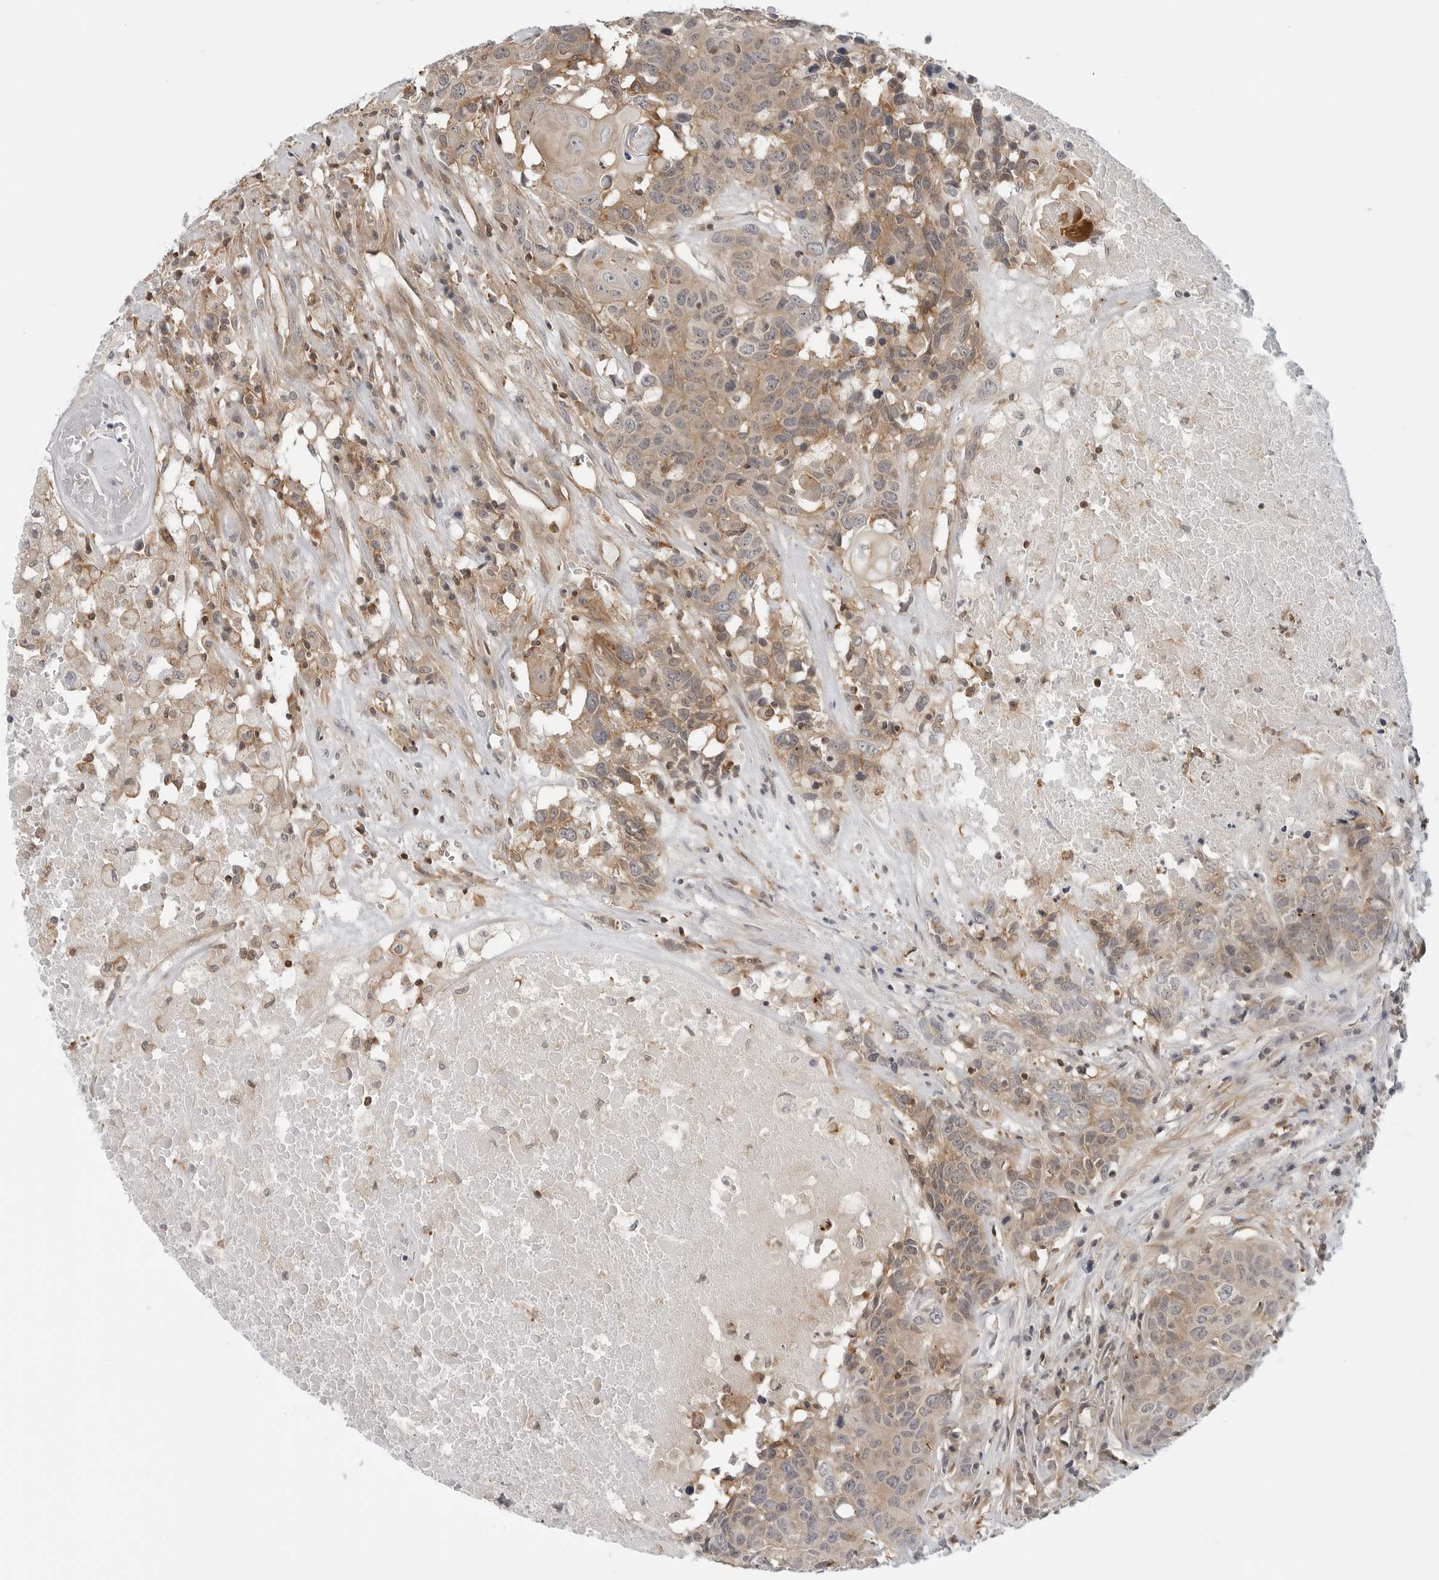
{"staining": {"intensity": "weak", "quantity": ">75%", "location": "cytoplasmic/membranous"}, "tissue": "head and neck cancer", "cell_type": "Tumor cells", "image_type": "cancer", "snomed": [{"axis": "morphology", "description": "Squamous cell carcinoma, NOS"}, {"axis": "topography", "description": "Head-Neck"}], "caption": "Human squamous cell carcinoma (head and neck) stained with a brown dye shows weak cytoplasmic/membranous positive expression in approximately >75% of tumor cells.", "gene": "STXBP3", "patient": {"sex": "male", "age": 66}}